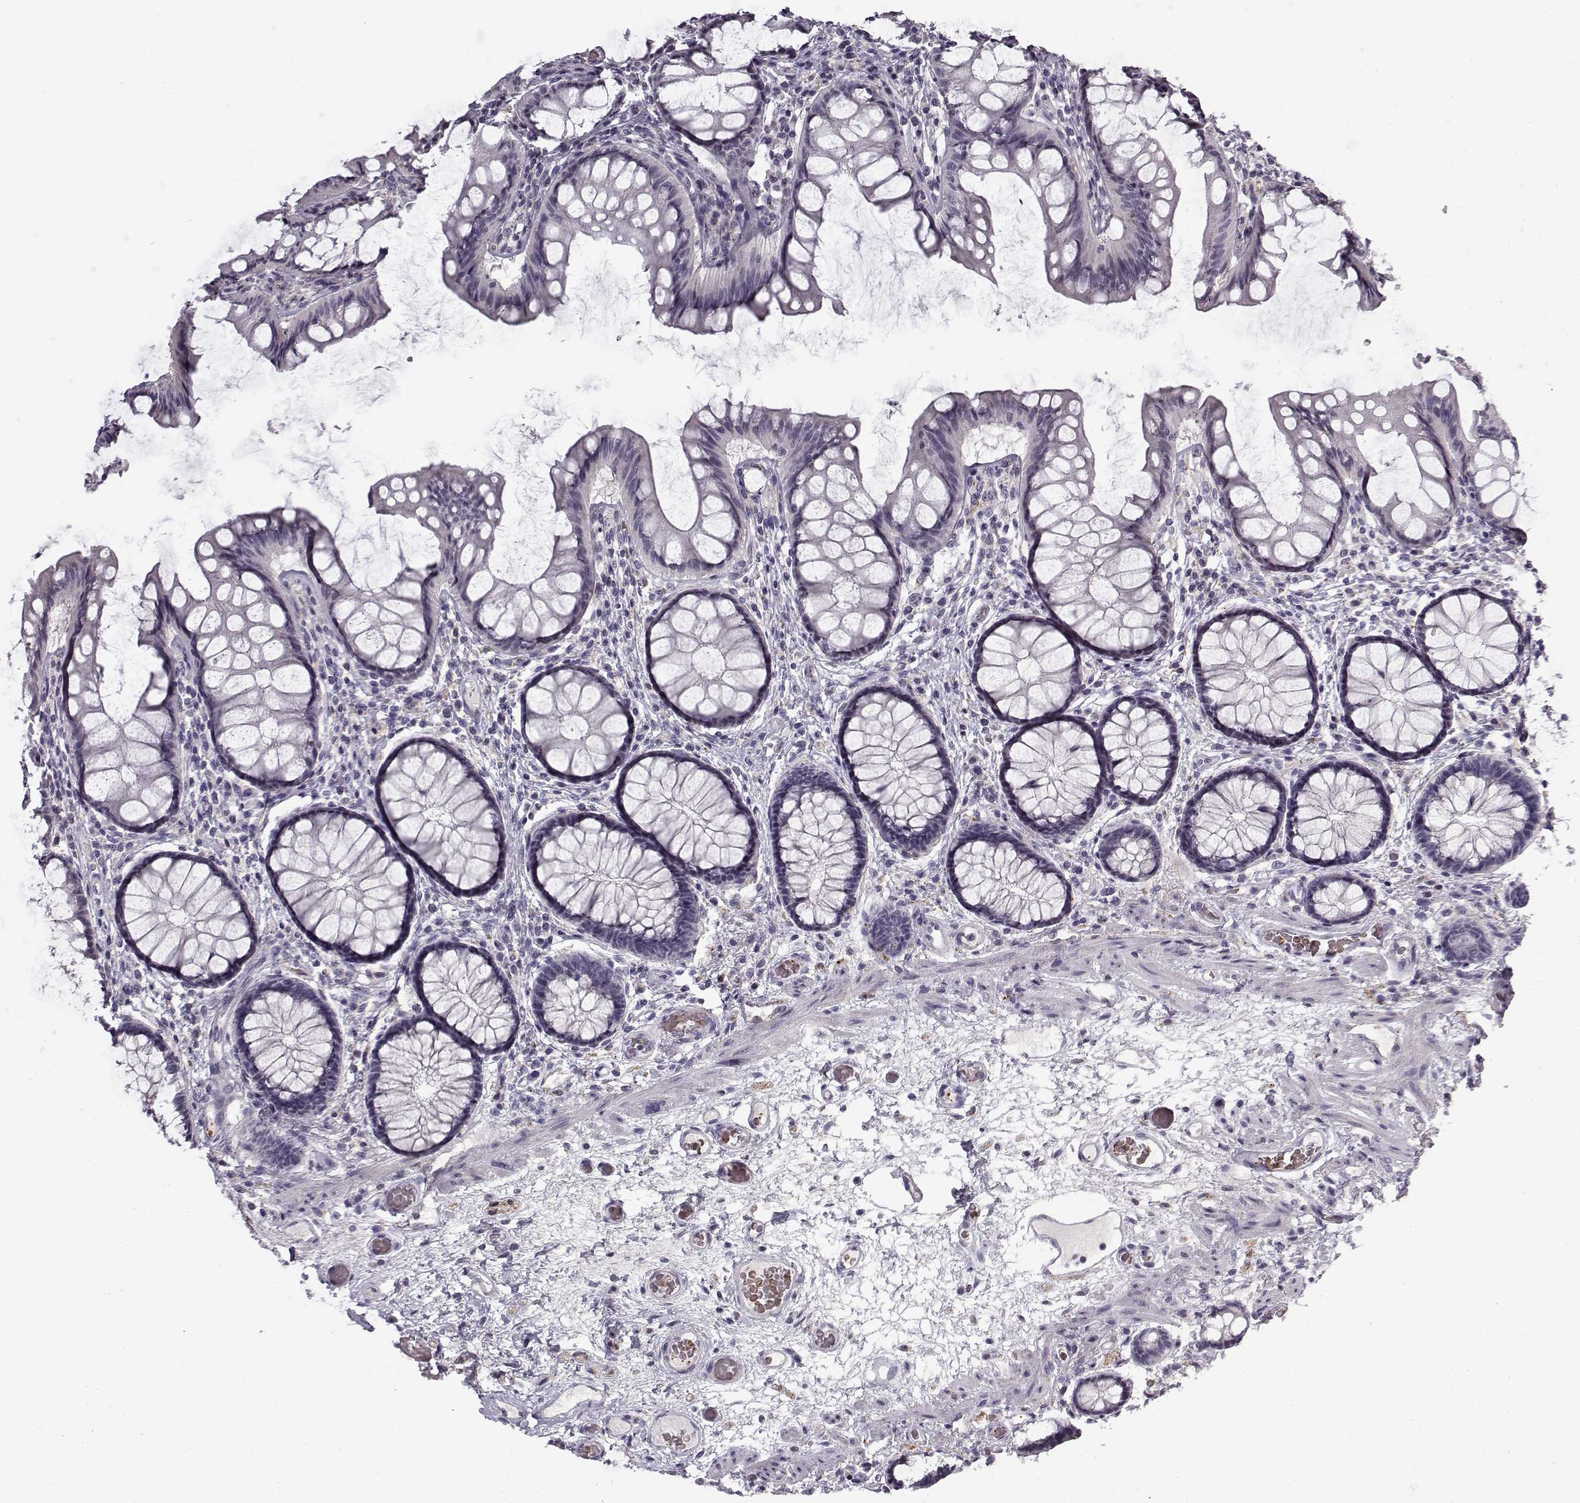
{"staining": {"intensity": "negative", "quantity": "none", "location": "none"}, "tissue": "colon", "cell_type": "Endothelial cells", "image_type": "normal", "snomed": [{"axis": "morphology", "description": "Normal tissue, NOS"}, {"axis": "topography", "description": "Colon"}], "caption": "Endothelial cells show no significant protein staining in normal colon. The staining is performed using DAB (3,3'-diaminobenzidine) brown chromogen with nuclei counter-stained in using hematoxylin.", "gene": "SNCA", "patient": {"sex": "female", "age": 65}}